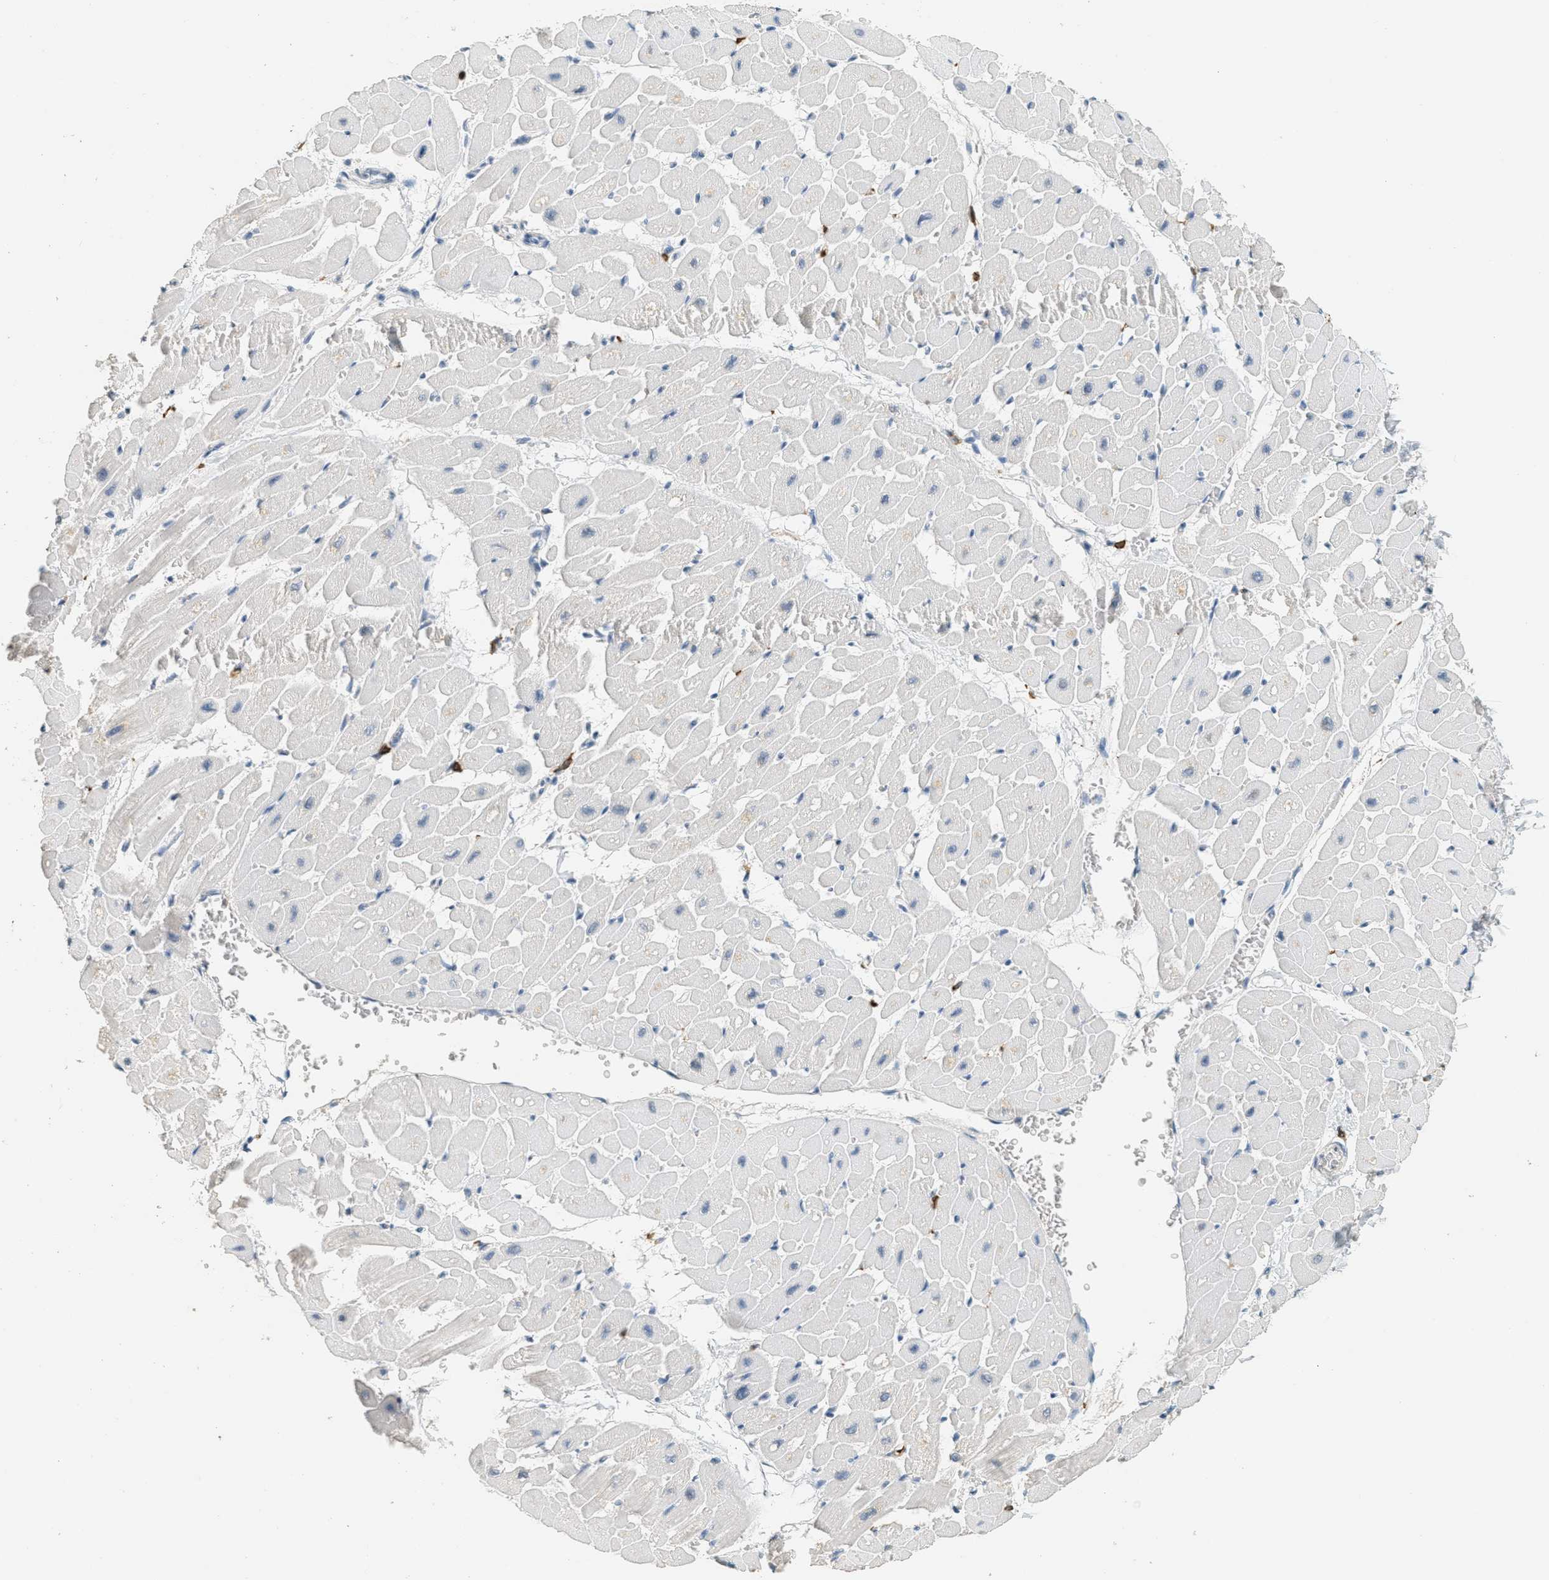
{"staining": {"intensity": "negative", "quantity": "none", "location": "none"}, "tissue": "heart muscle", "cell_type": "Cardiomyocytes", "image_type": "normal", "snomed": [{"axis": "morphology", "description": "Normal tissue, NOS"}, {"axis": "topography", "description": "Heart"}], "caption": "There is no significant expression in cardiomyocytes of heart muscle. (DAB (3,3'-diaminobenzidine) IHC with hematoxylin counter stain).", "gene": "LSP1", "patient": {"sex": "male", "age": 45}}